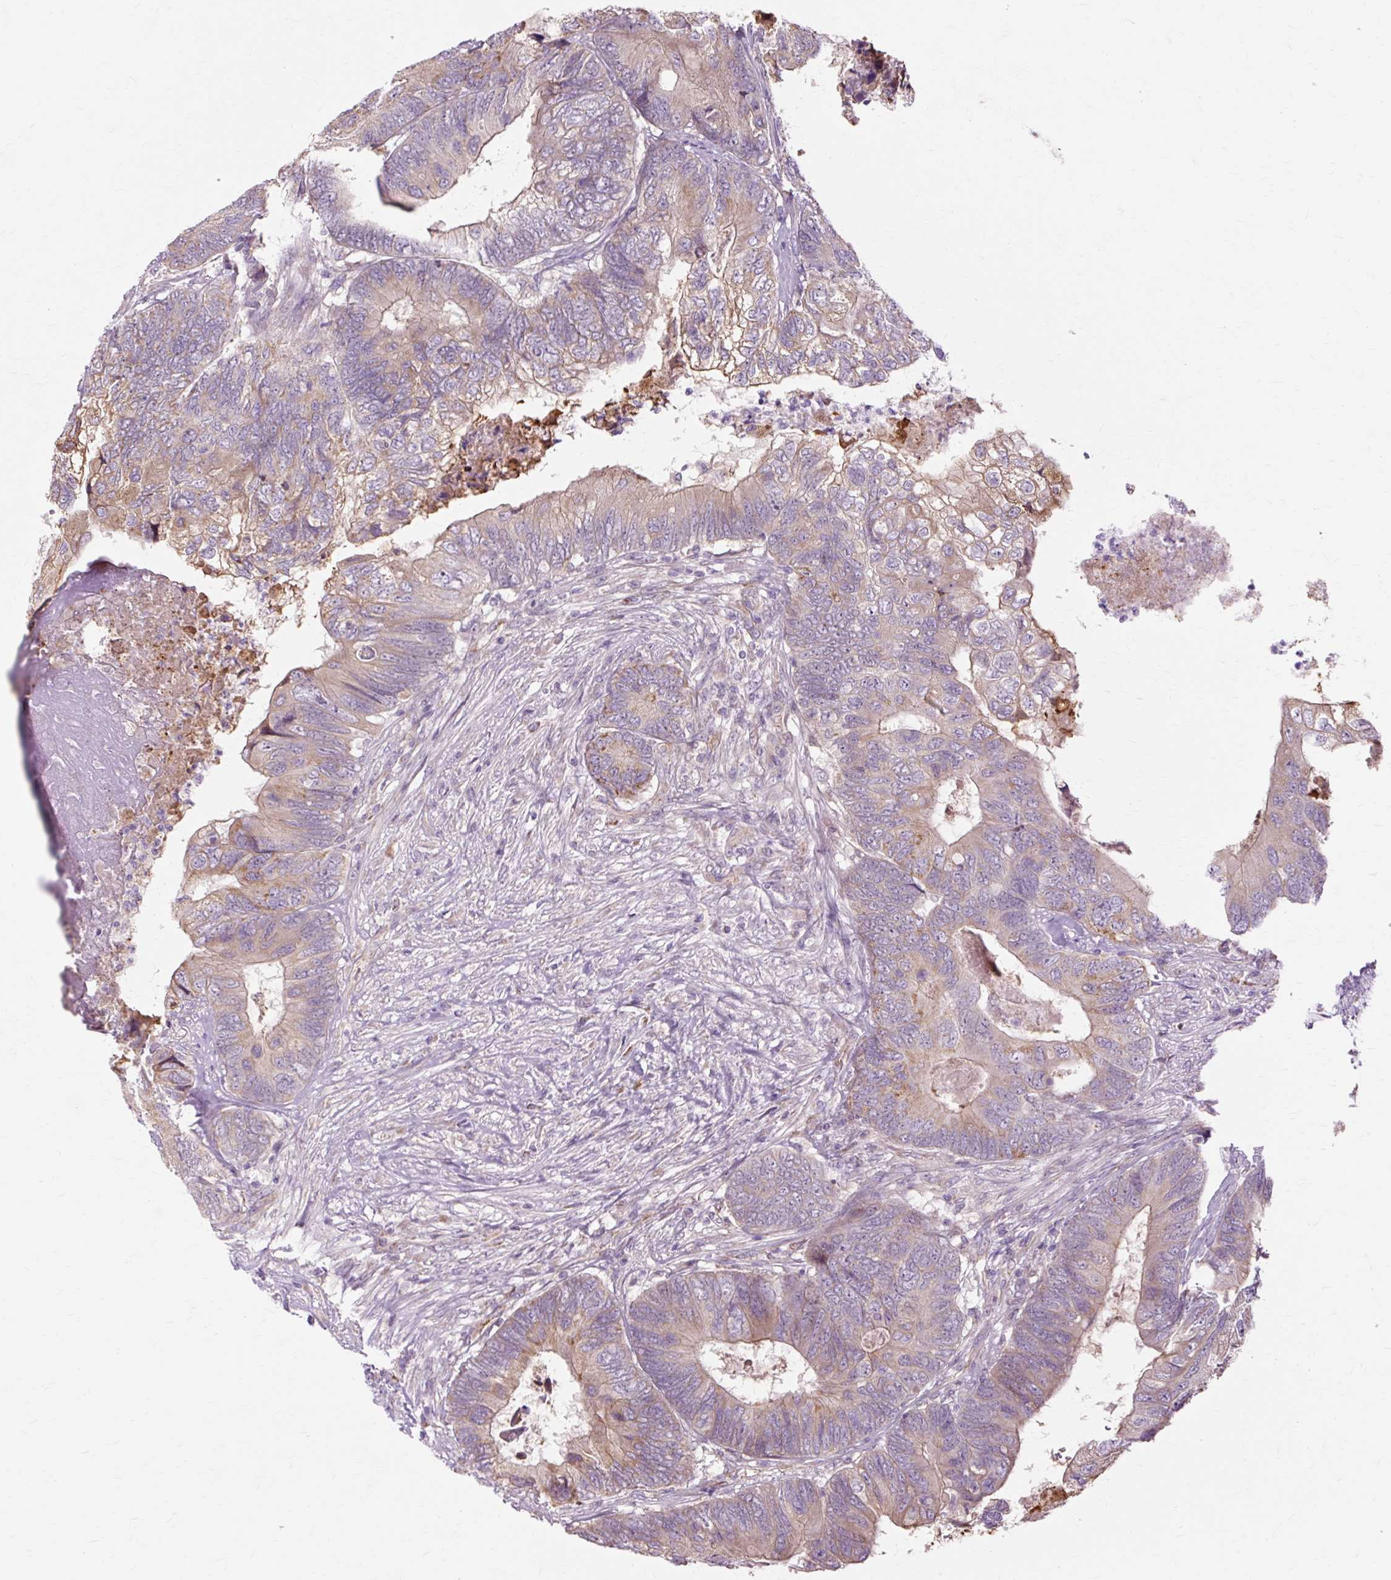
{"staining": {"intensity": "weak", "quantity": ">75%", "location": "cytoplasmic/membranous"}, "tissue": "colorectal cancer", "cell_type": "Tumor cells", "image_type": "cancer", "snomed": [{"axis": "morphology", "description": "Adenocarcinoma, NOS"}, {"axis": "topography", "description": "Colon"}], "caption": "Human colorectal adenocarcinoma stained for a protein (brown) demonstrates weak cytoplasmic/membranous positive positivity in about >75% of tumor cells.", "gene": "PDZD2", "patient": {"sex": "female", "age": 67}}